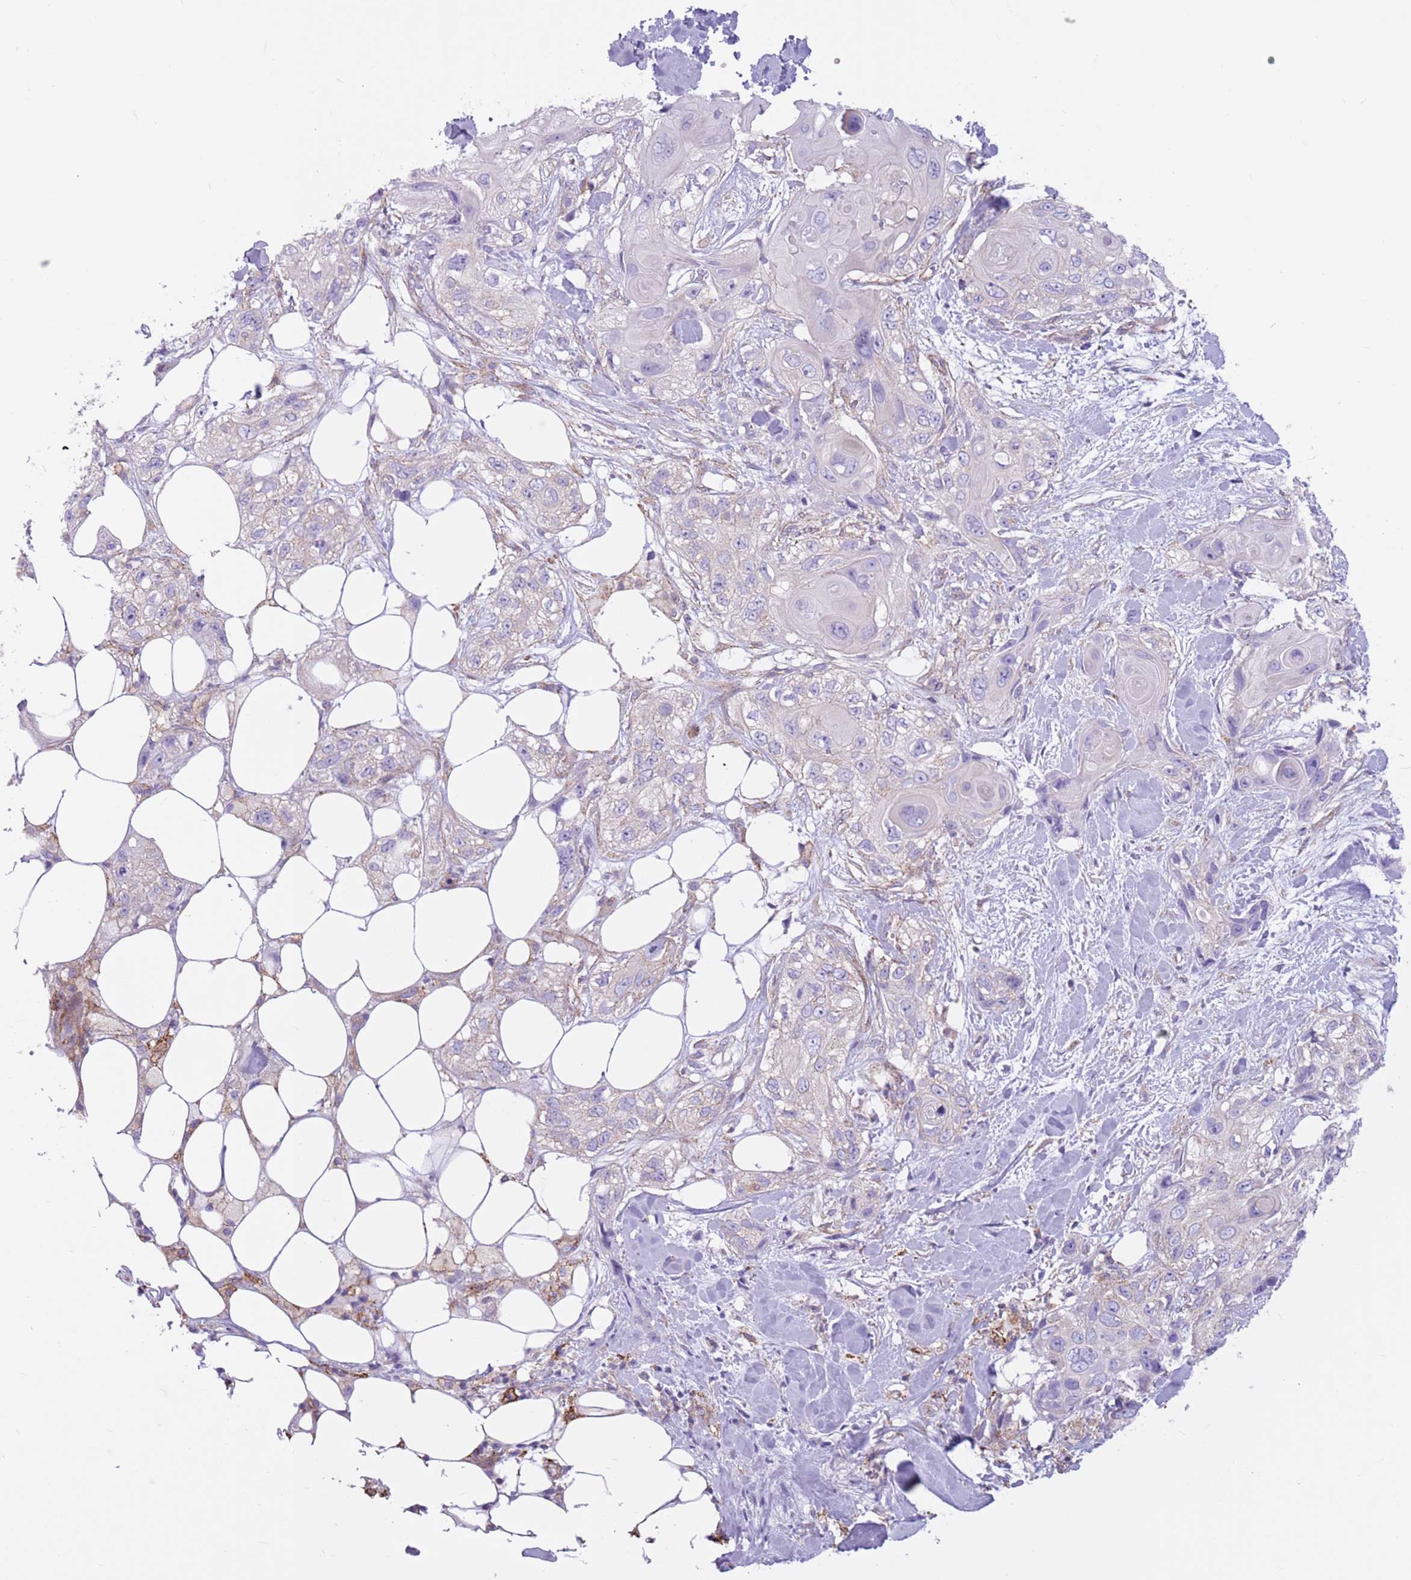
{"staining": {"intensity": "negative", "quantity": "none", "location": "none"}, "tissue": "skin cancer", "cell_type": "Tumor cells", "image_type": "cancer", "snomed": [{"axis": "morphology", "description": "Normal tissue, NOS"}, {"axis": "morphology", "description": "Squamous cell carcinoma, NOS"}, {"axis": "topography", "description": "Skin"}], "caption": "A high-resolution micrograph shows immunohistochemistry staining of squamous cell carcinoma (skin), which exhibits no significant staining in tumor cells.", "gene": "SNX6", "patient": {"sex": "male", "age": 72}}